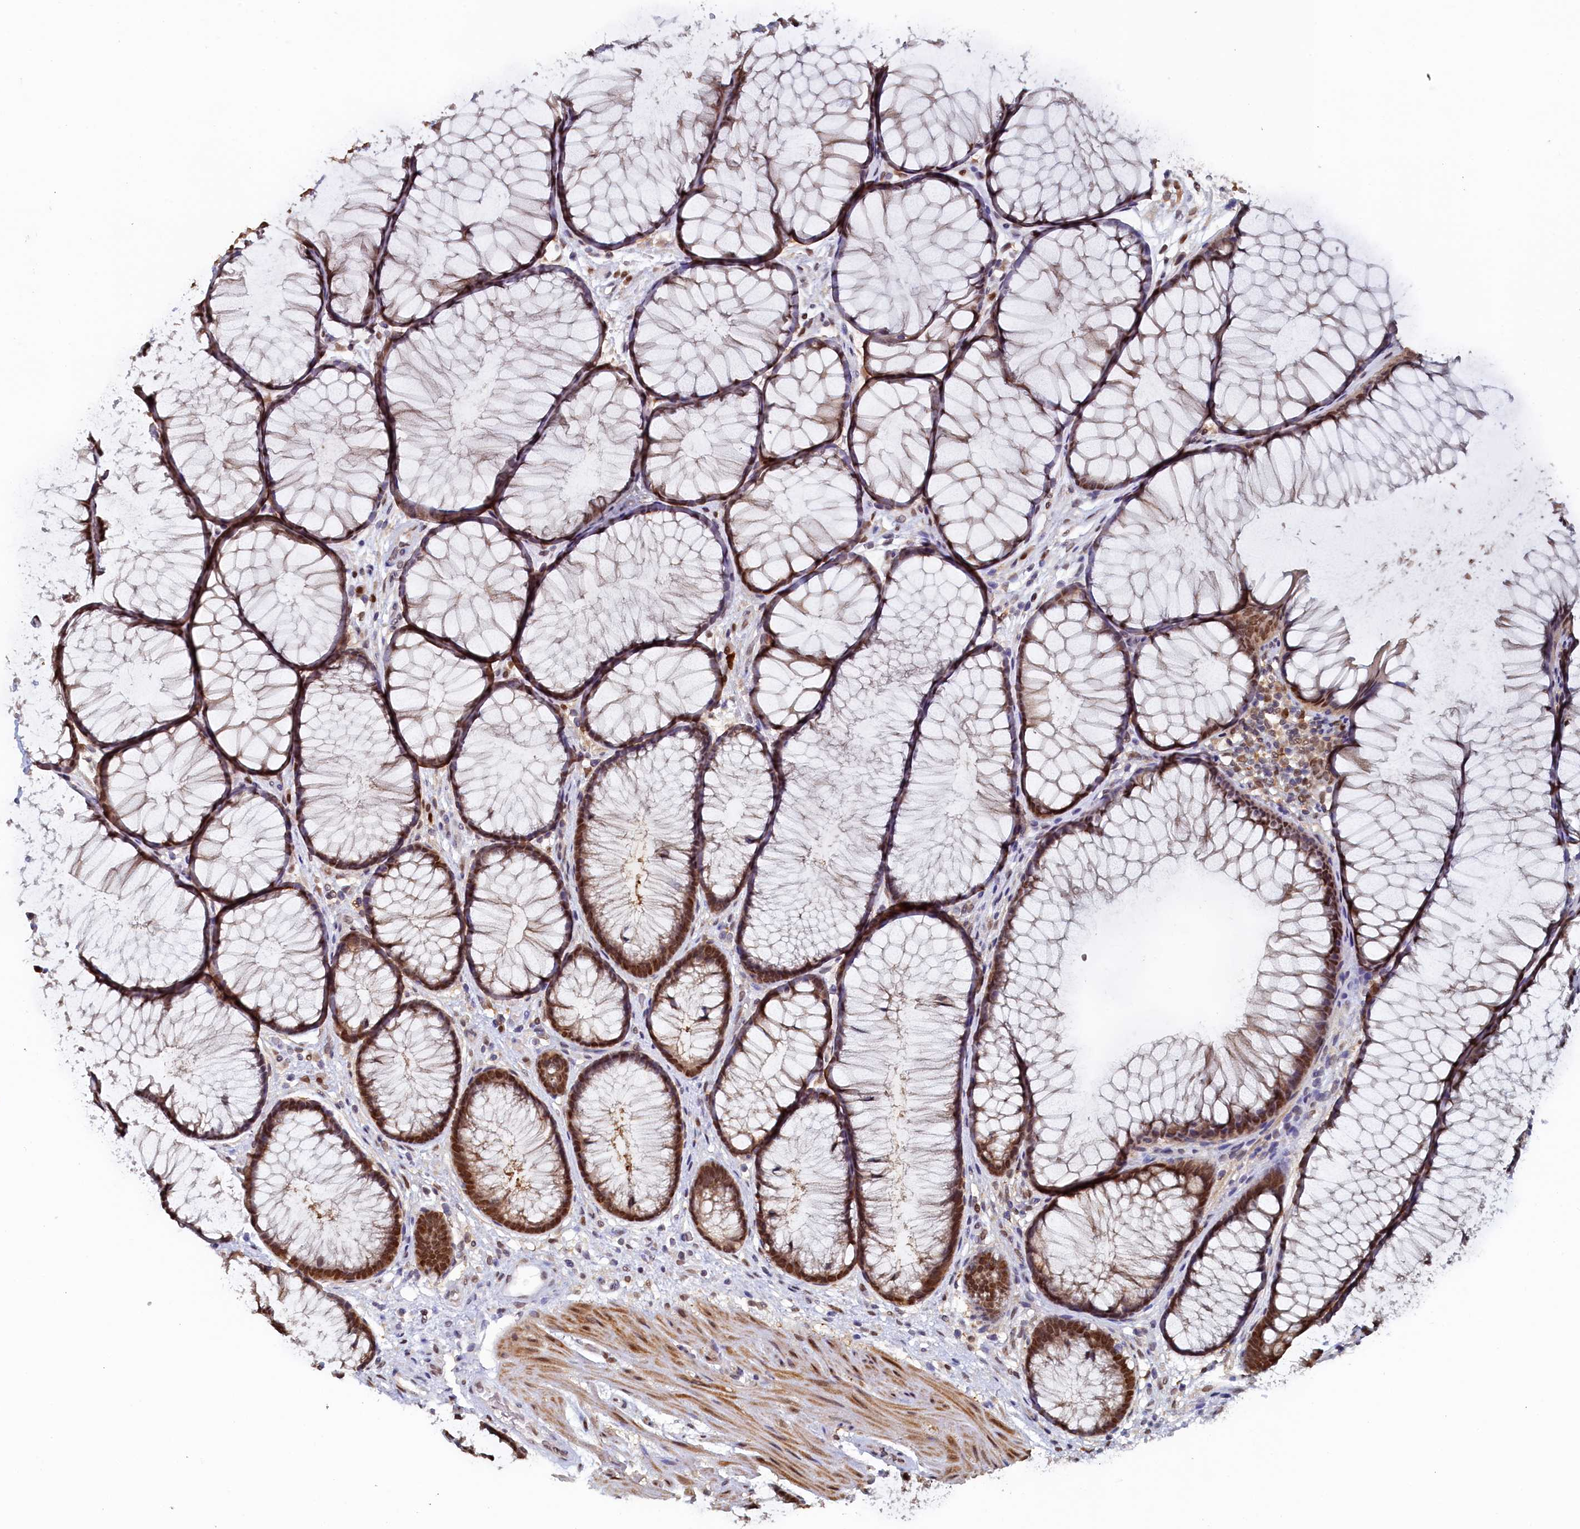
{"staining": {"intensity": "weak", "quantity": ">75%", "location": "cytoplasmic/membranous"}, "tissue": "colon", "cell_type": "Endothelial cells", "image_type": "normal", "snomed": [{"axis": "morphology", "description": "Normal tissue, NOS"}, {"axis": "topography", "description": "Colon"}], "caption": "Immunohistochemistry (DAB) staining of benign human colon exhibits weak cytoplasmic/membranous protein staining in about >75% of endothelial cells. (brown staining indicates protein expression, while blue staining denotes nuclei).", "gene": "AHCY", "patient": {"sex": "female", "age": 82}}